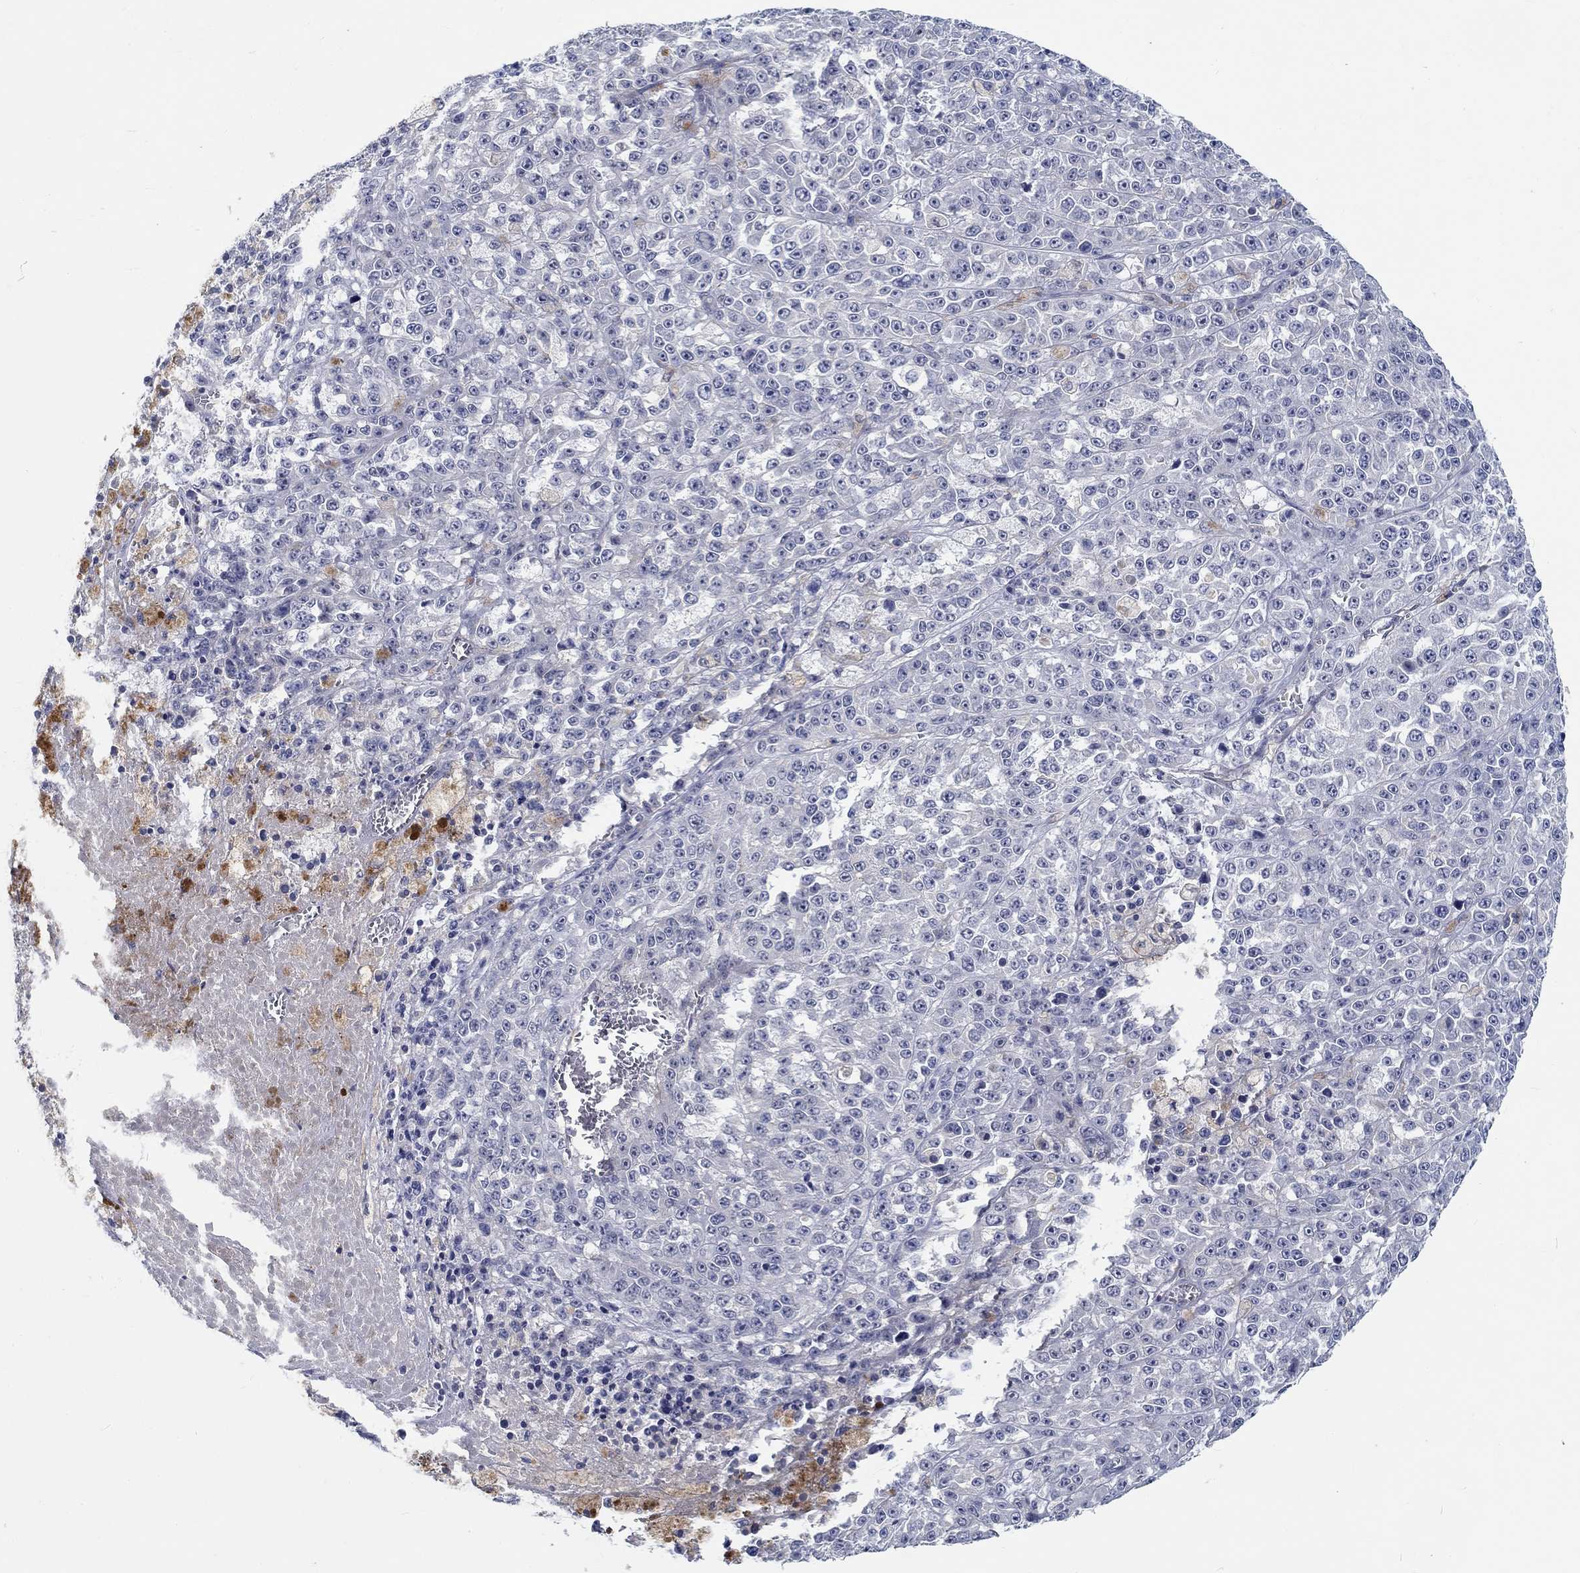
{"staining": {"intensity": "negative", "quantity": "none", "location": "none"}, "tissue": "melanoma", "cell_type": "Tumor cells", "image_type": "cancer", "snomed": [{"axis": "morphology", "description": "Malignant melanoma, NOS"}, {"axis": "topography", "description": "Skin"}], "caption": "Malignant melanoma was stained to show a protein in brown. There is no significant staining in tumor cells.", "gene": "MYBPC1", "patient": {"sex": "female", "age": 58}}